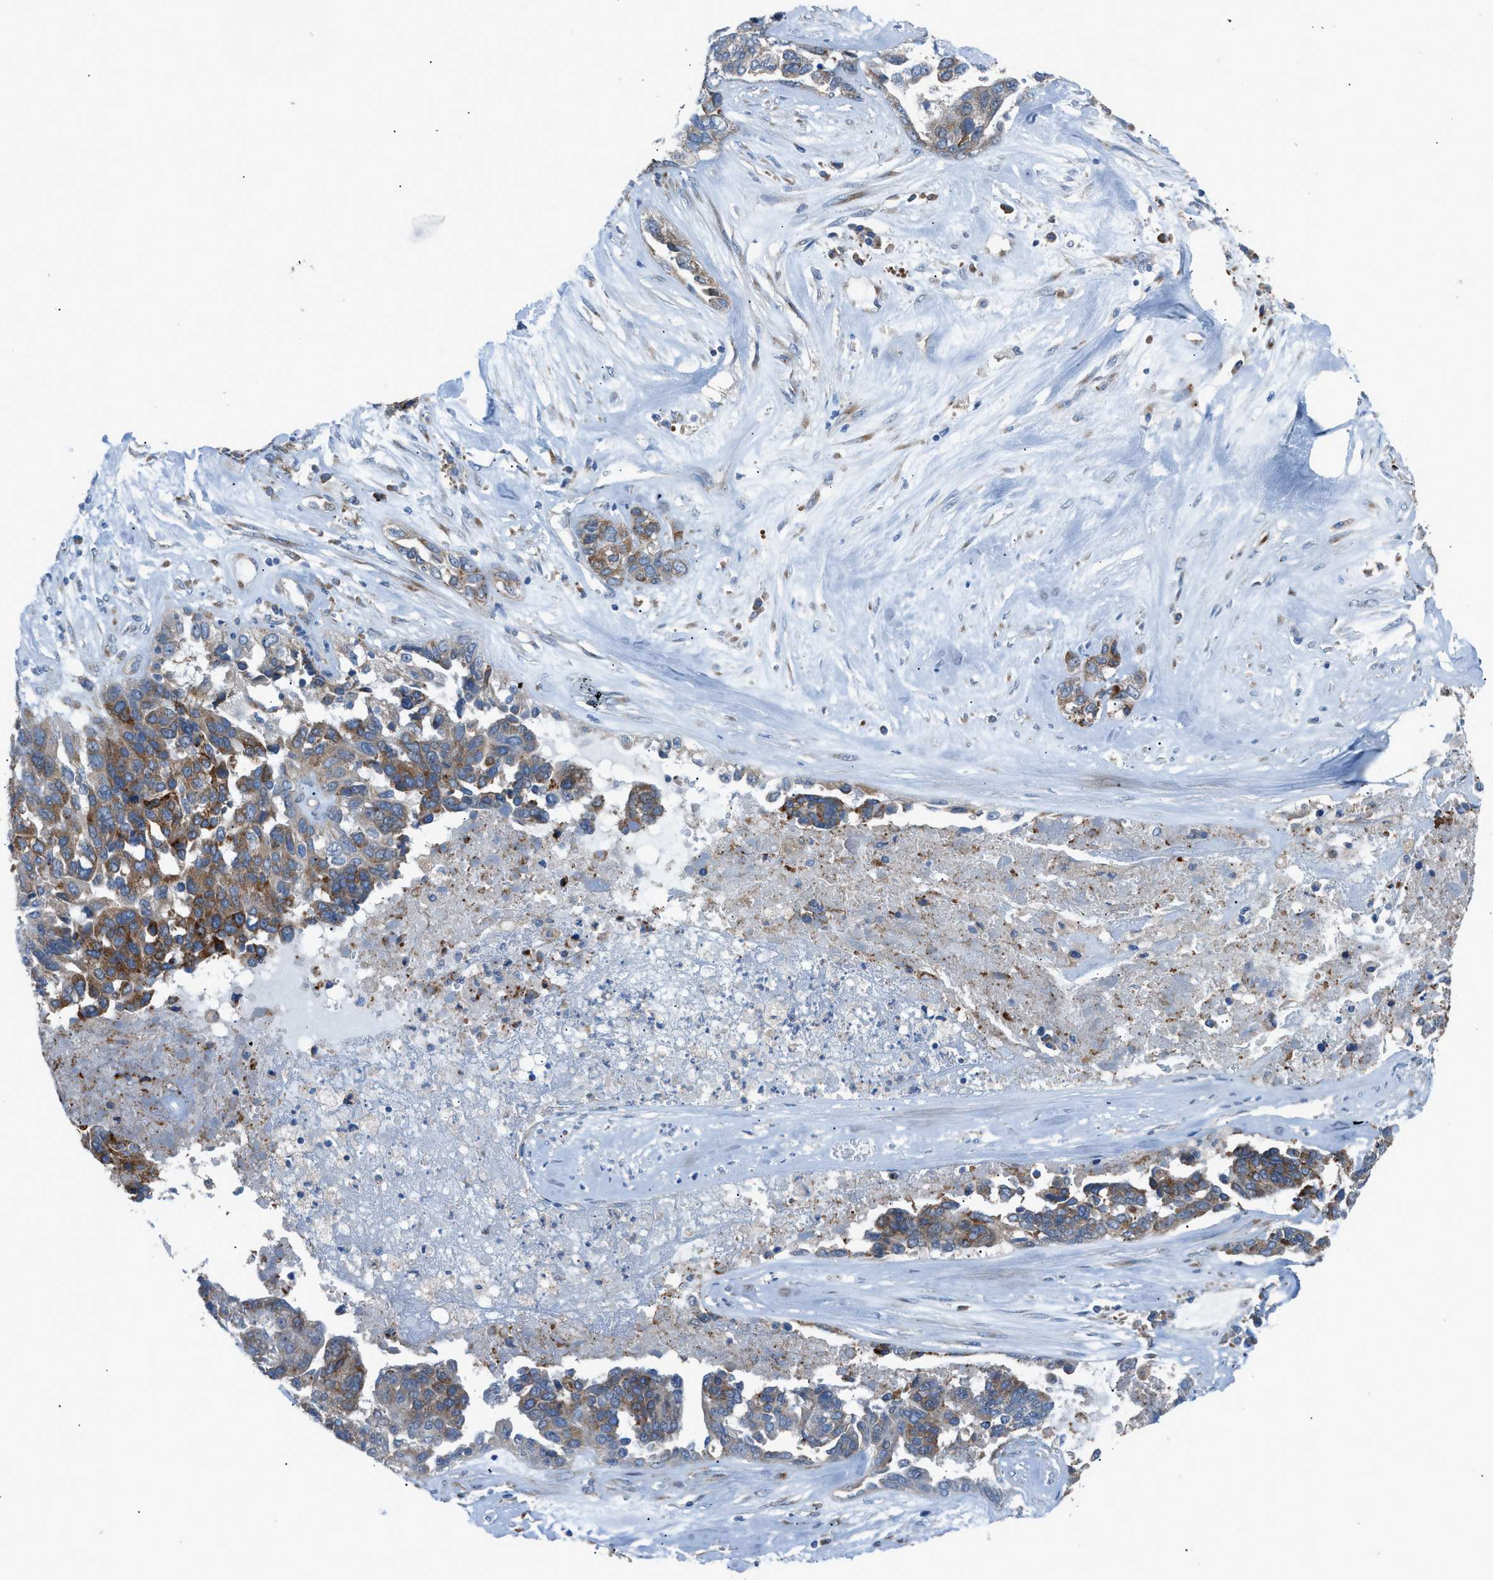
{"staining": {"intensity": "moderate", "quantity": ">75%", "location": "cytoplasmic/membranous"}, "tissue": "ovarian cancer", "cell_type": "Tumor cells", "image_type": "cancer", "snomed": [{"axis": "morphology", "description": "Cystadenocarcinoma, serous, NOS"}, {"axis": "topography", "description": "Ovary"}], "caption": "Human ovarian serous cystadenocarcinoma stained for a protein (brown) exhibits moderate cytoplasmic/membranous positive staining in approximately >75% of tumor cells.", "gene": "HEG1", "patient": {"sex": "female", "age": 44}}